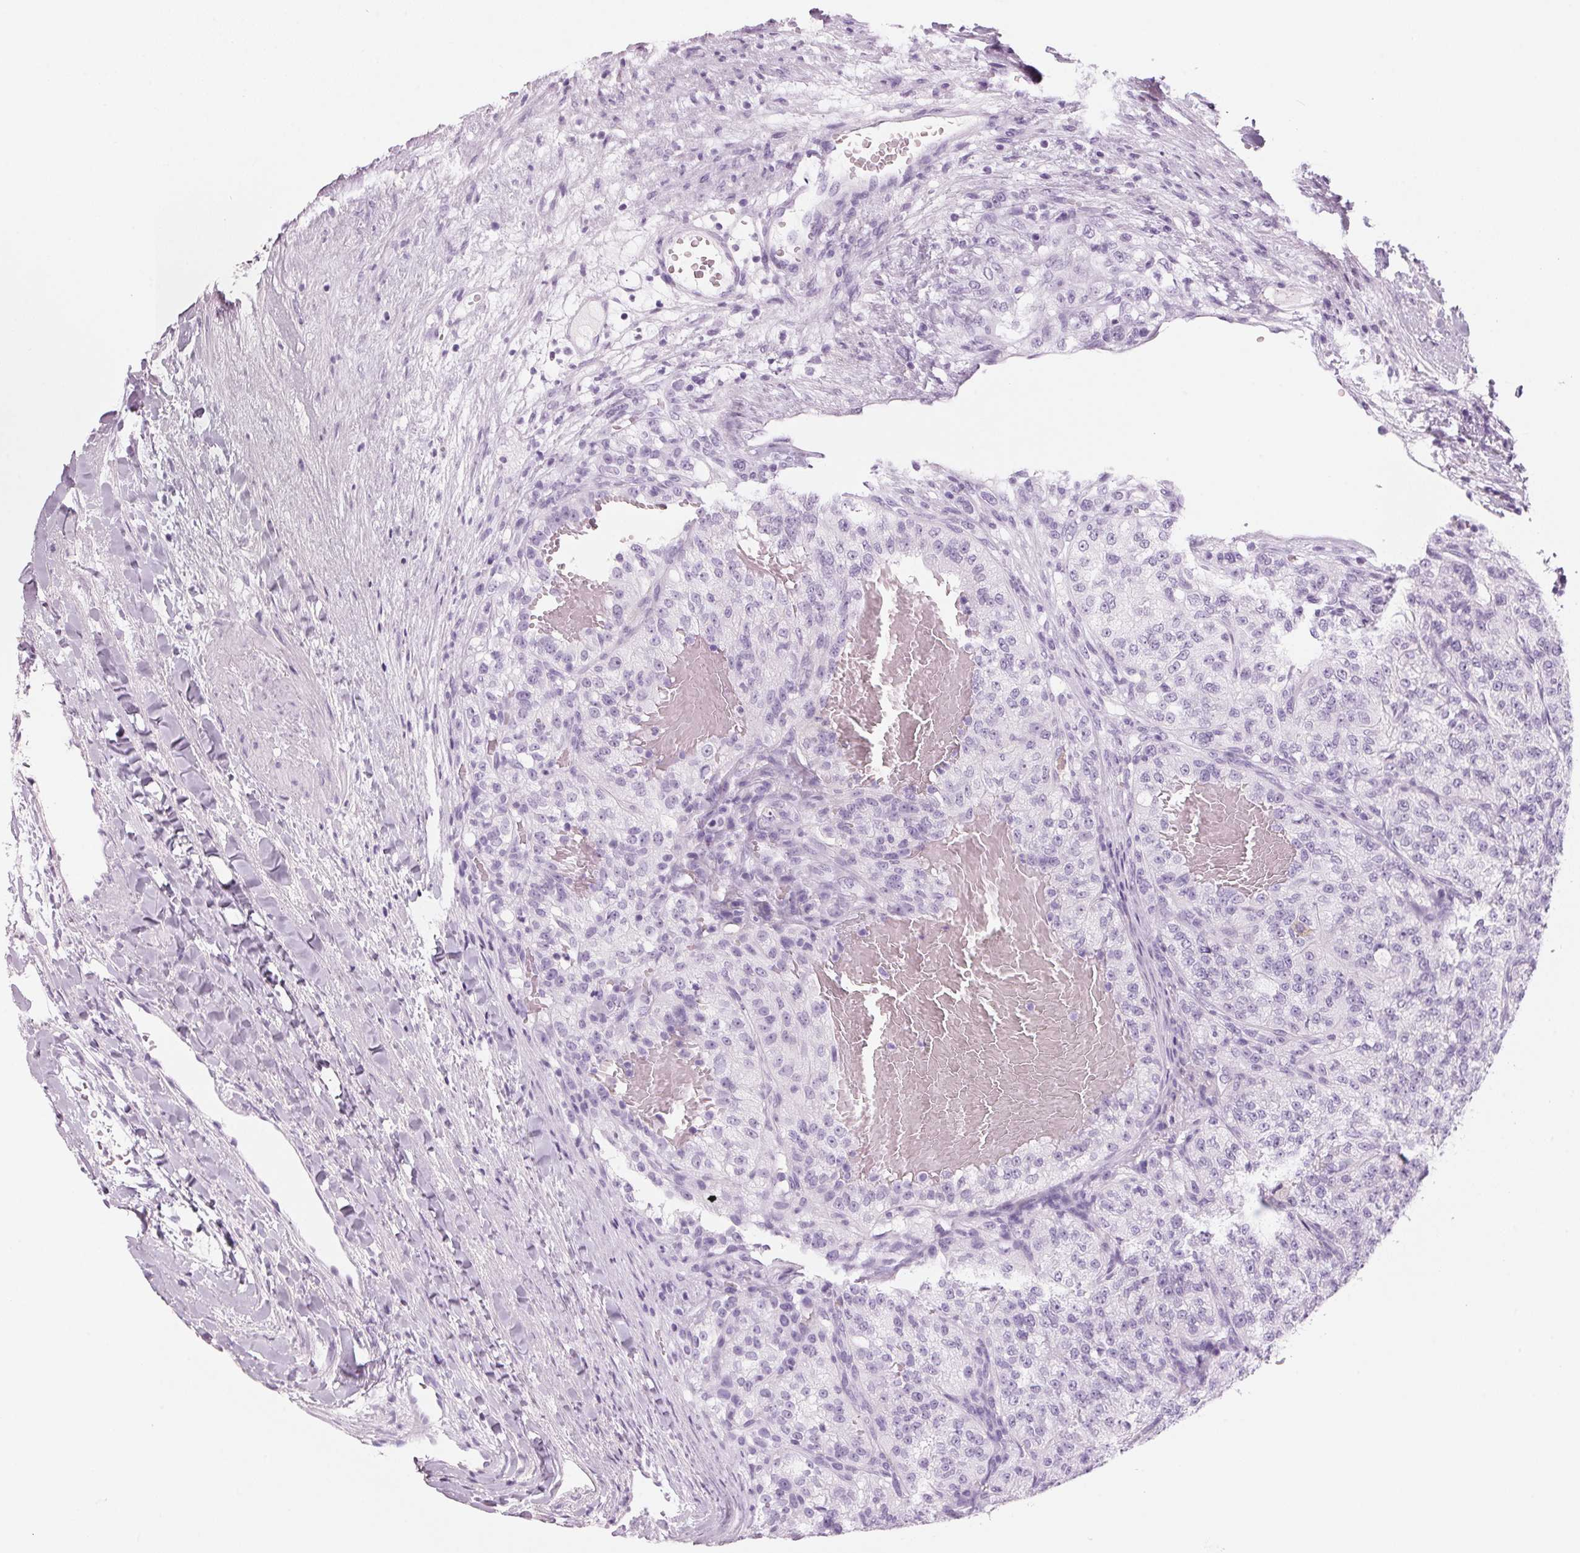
{"staining": {"intensity": "negative", "quantity": "none", "location": "none"}, "tissue": "renal cancer", "cell_type": "Tumor cells", "image_type": "cancer", "snomed": [{"axis": "morphology", "description": "Adenocarcinoma, NOS"}, {"axis": "topography", "description": "Kidney"}], "caption": "DAB immunohistochemical staining of human renal adenocarcinoma exhibits no significant staining in tumor cells. (Stains: DAB immunohistochemistry (IHC) with hematoxylin counter stain, Microscopy: brightfield microscopy at high magnification).", "gene": "ADAM20", "patient": {"sex": "female", "age": 63}}